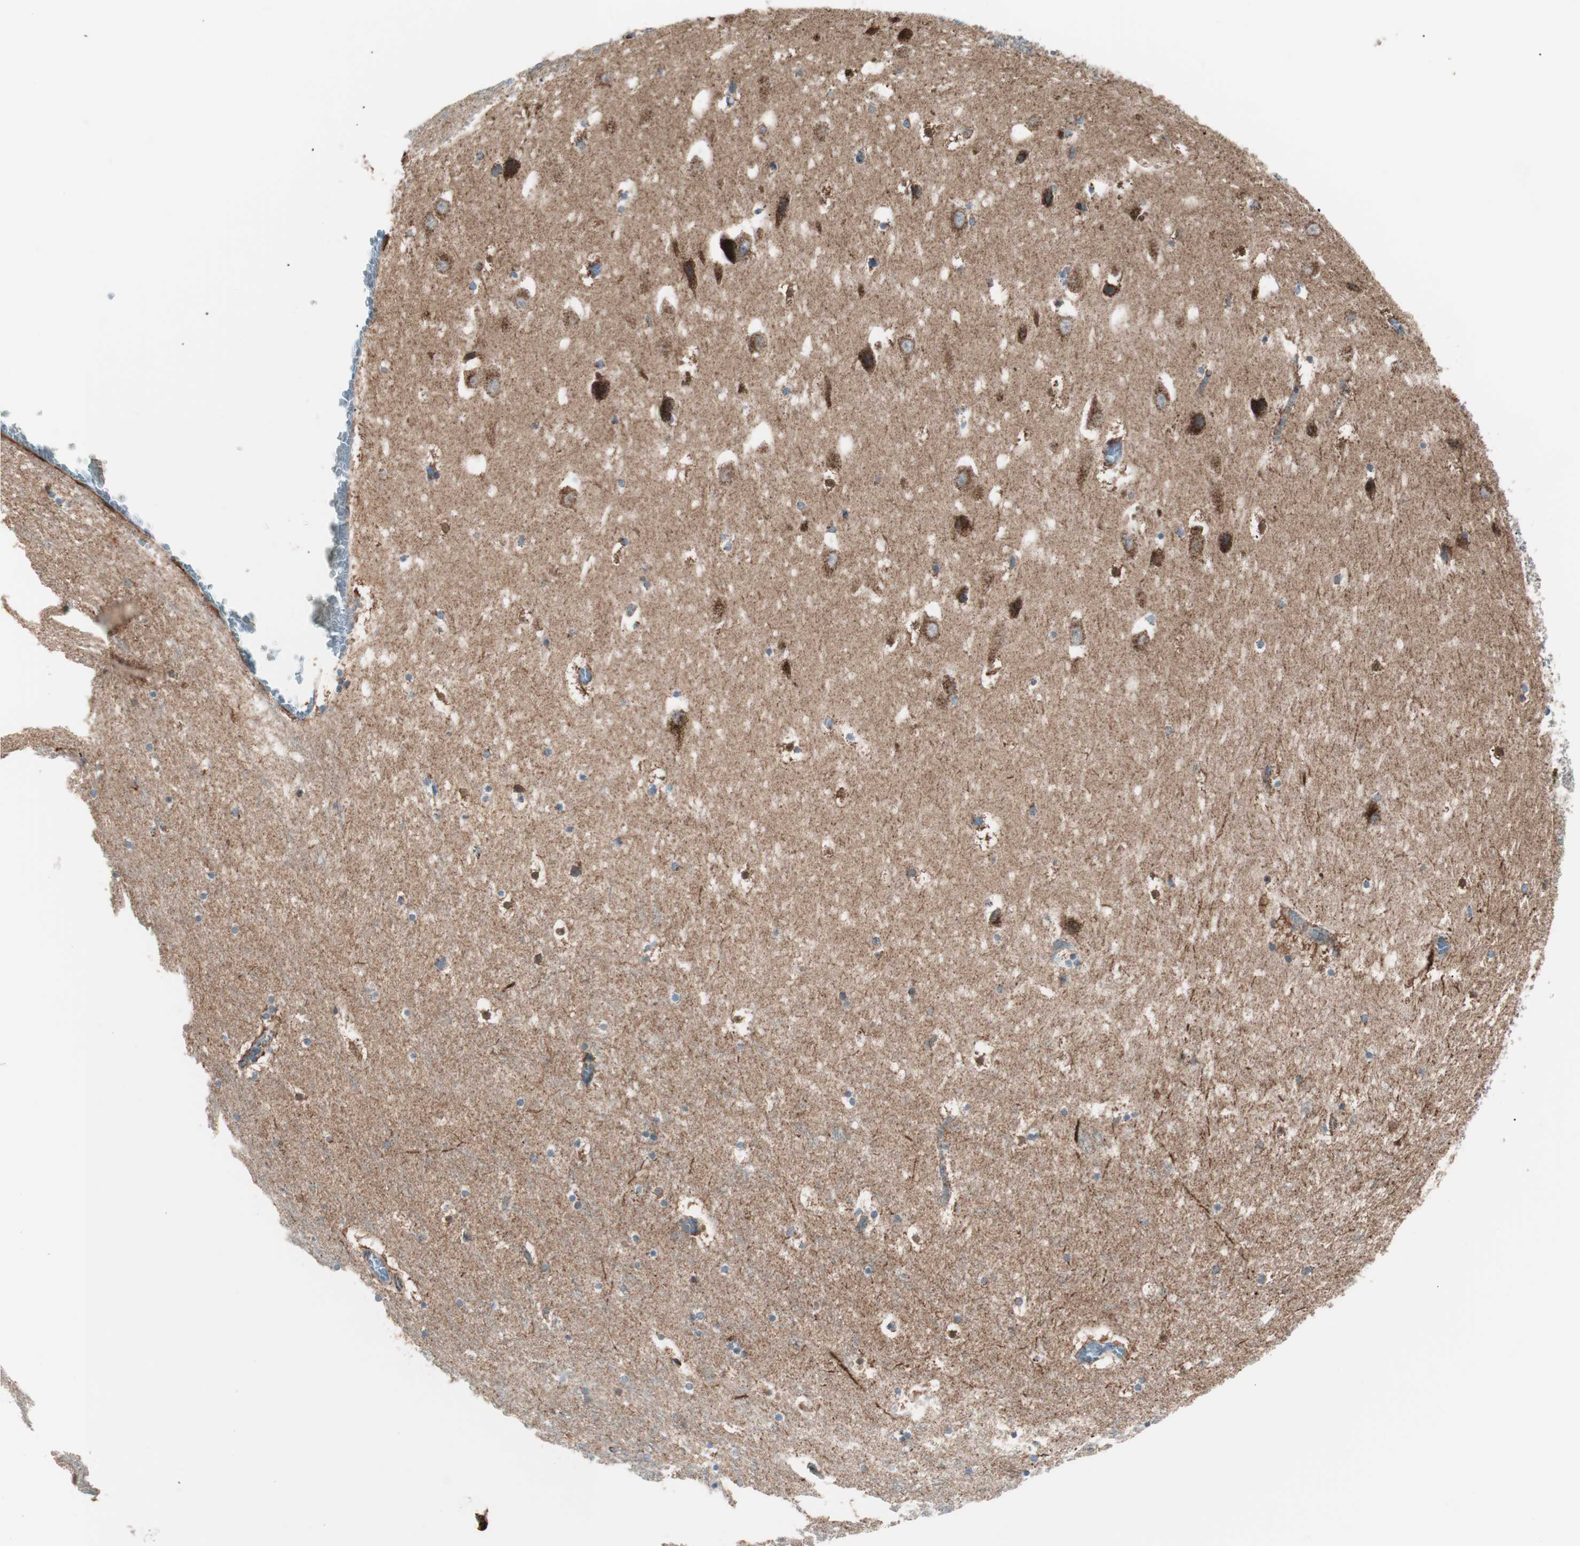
{"staining": {"intensity": "strong", "quantity": "25%-75%", "location": "cytoplasmic/membranous"}, "tissue": "hippocampus", "cell_type": "Glial cells", "image_type": "normal", "snomed": [{"axis": "morphology", "description": "Normal tissue, NOS"}, {"axis": "topography", "description": "Hippocampus"}], "caption": "Unremarkable hippocampus shows strong cytoplasmic/membranous staining in approximately 25%-75% of glial cells (Stains: DAB in brown, nuclei in blue, Microscopy: brightfield microscopy at high magnification)..", "gene": "TOMM22", "patient": {"sex": "male", "age": 45}}